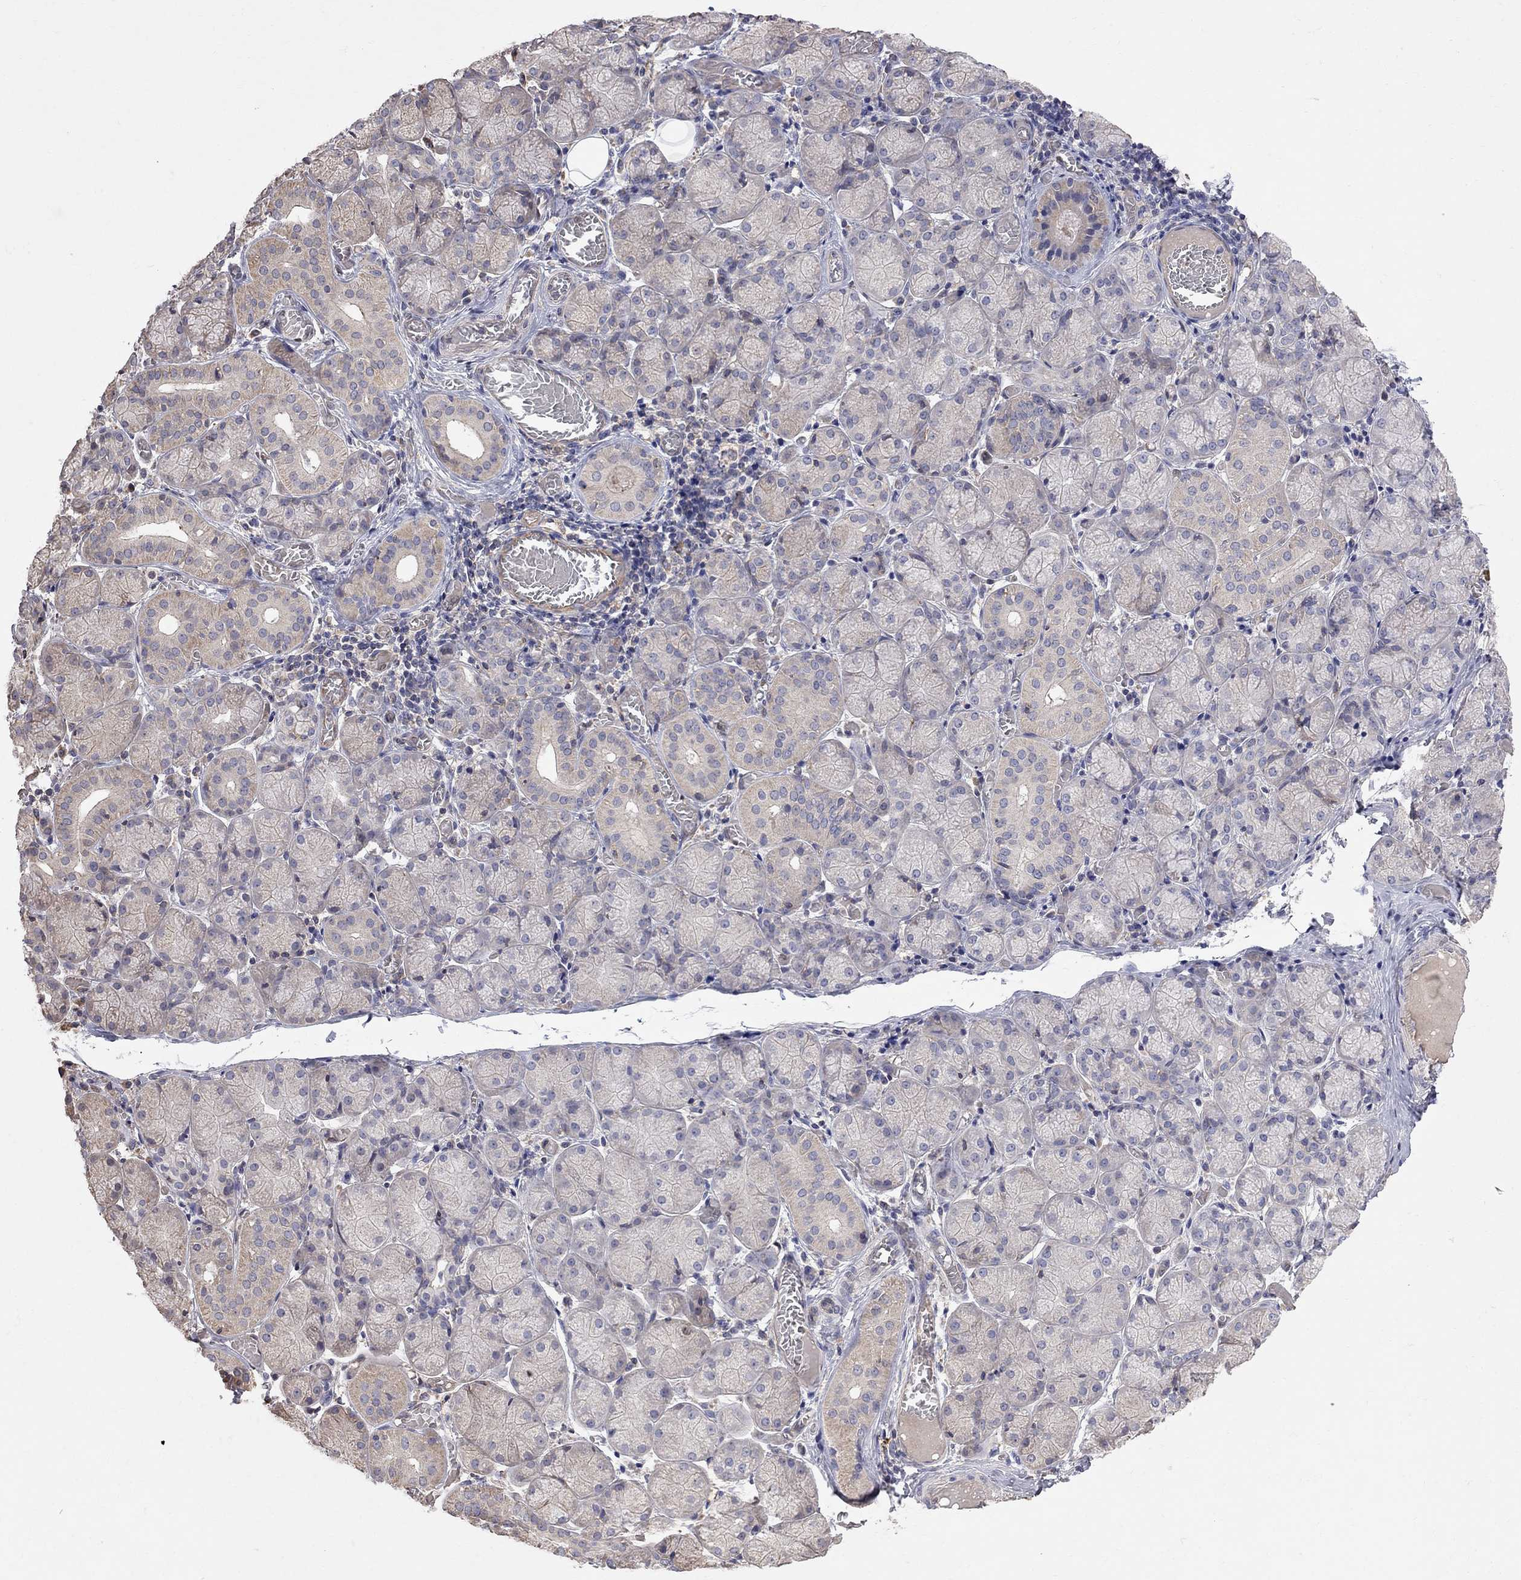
{"staining": {"intensity": "moderate", "quantity": "<25%", "location": "cytoplasmic/membranous"}, "tissue": "salivary gland", "cell_type": "Glandular cells", "image_type": "normal", "snomed": [{"axis": "morphology", "description": "Normal tissue, NOS"}, {"axis": "topography", "description": "Salivary gland"}, {"axis": "topography", "description": "Peripheral nerve tissue"}], "caption": "Protein analysis of benign salivary gland shows moderate cytoplasmic/membranous staining in about <25% of glandular cells. The staining was performed using DAB (3,3'-diaminobenzidine), with brown indicating positive protein expression. Nuclei are stained blue with hematoxylin.", "gene": "ABI3", "patient": {"sex": "female", "age": 24}}